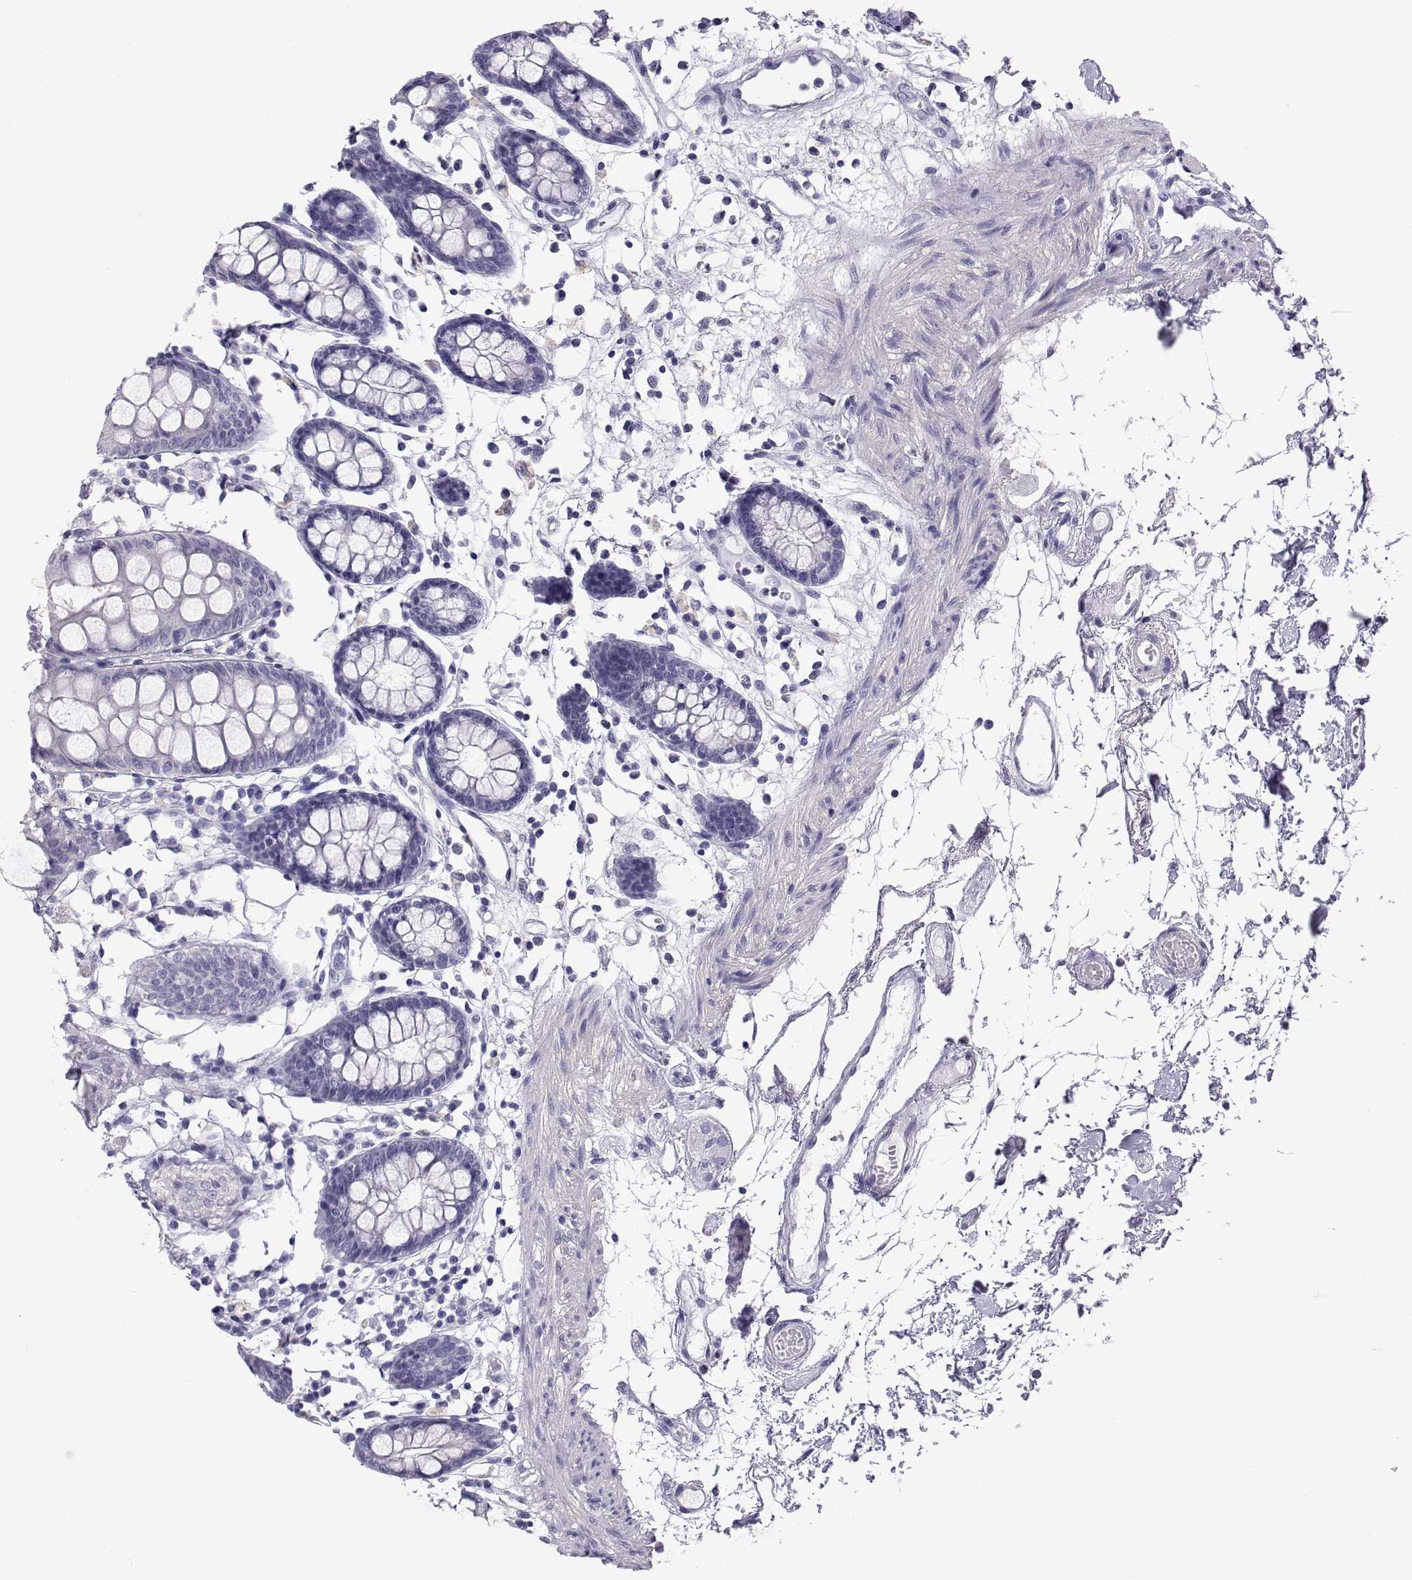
{"staining": {"intensity": "negative", "quantity": "none", "location": "none"}, "tissue": "colon", "cell_type": "Endothelial cells", "image_type": "normal", "snomed": [{"axis": "morphology", "description": "Normal tissue, NOS"}, {"axis": "topography", "description": "Colon"}], "caption": "Image shows no protein positivity in endothelial cells of unremarkable colon. (Stains: DAB IHC with hematoxylin counter stain, Microscopy: brightfield microscopy at high magnification).", "gene": "PLIN4", "patient": {"sex": "female", "age": 84}}